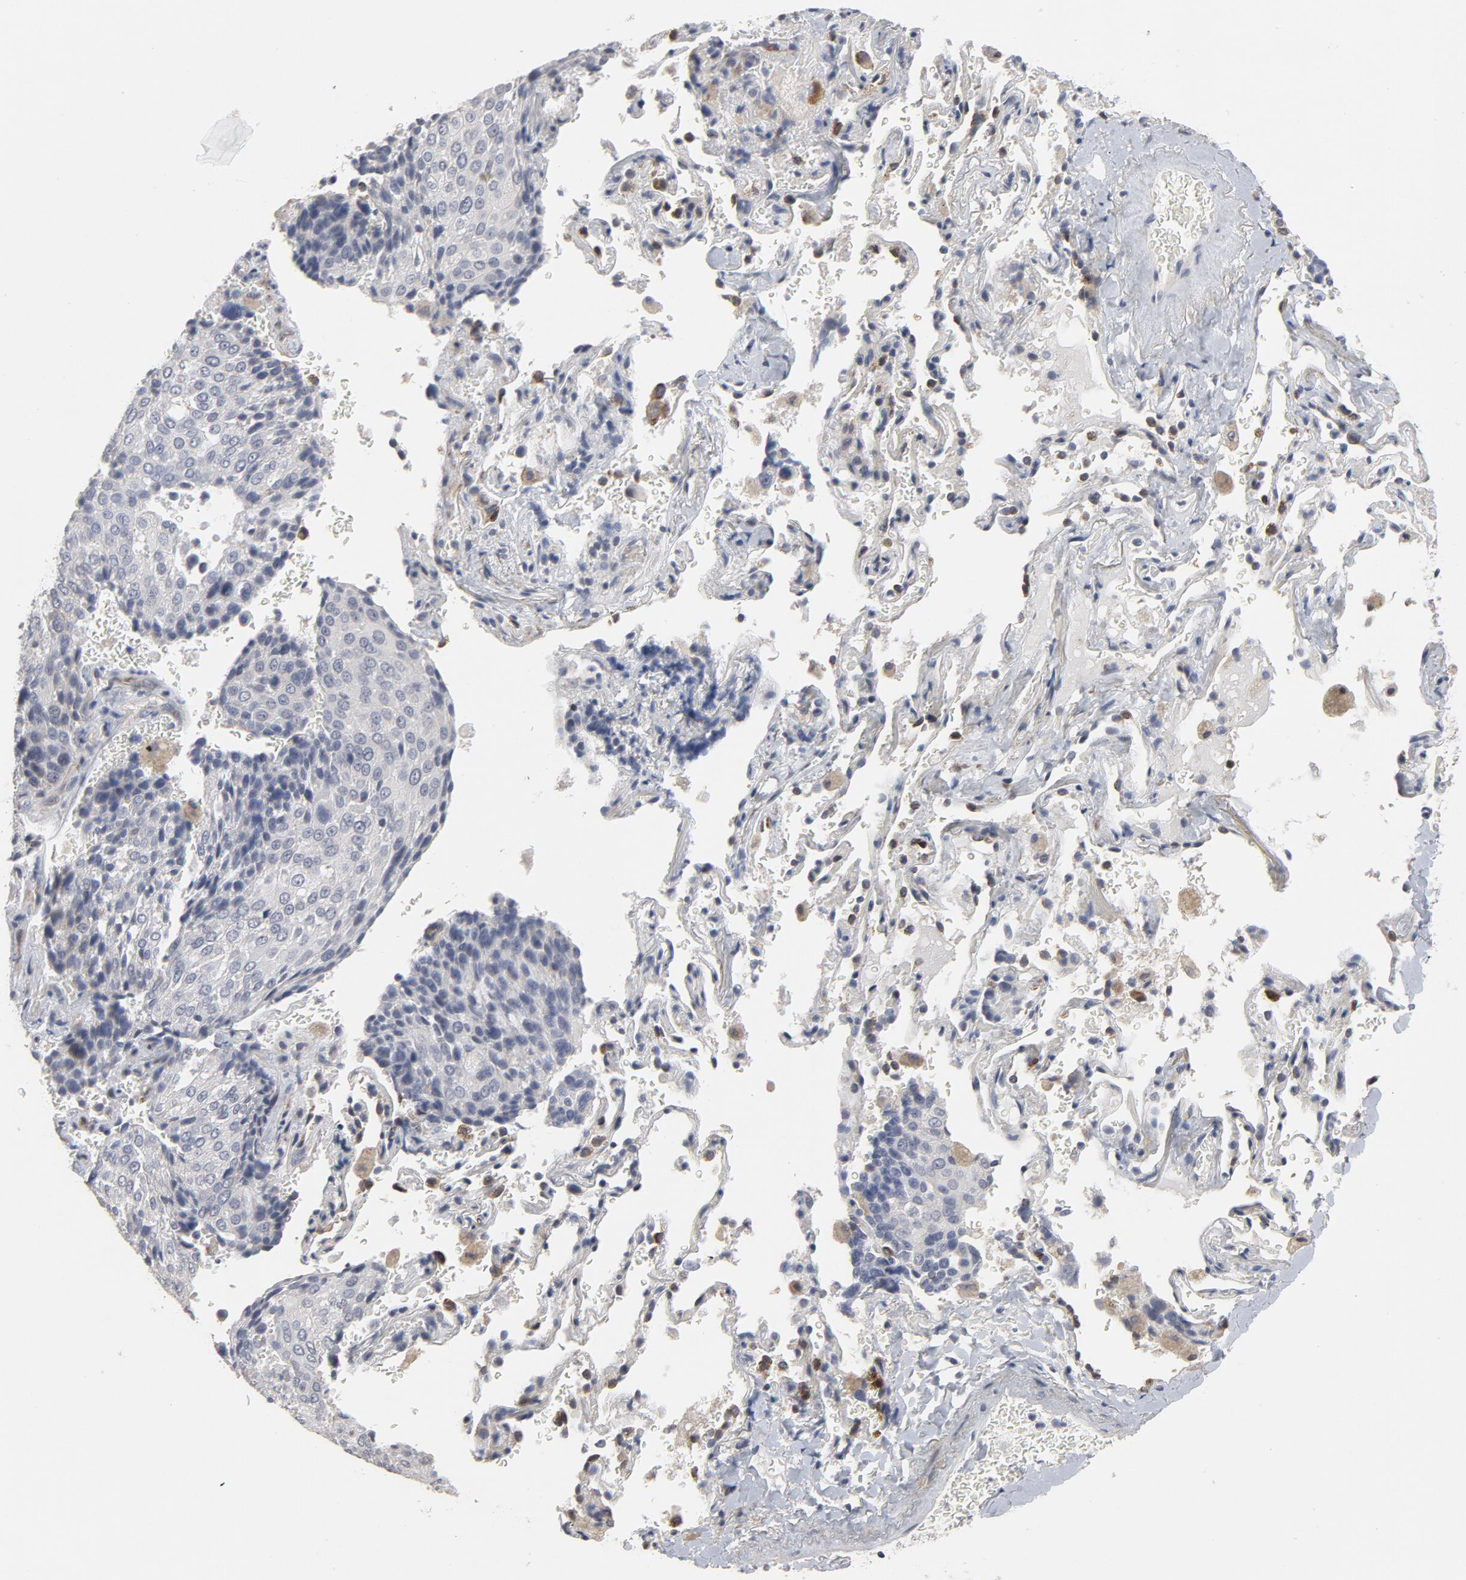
{"staining": {"intensity": "negative", "quantity": "none", "location": "none"}, "tissue": "lung cancer", "cell_type": "Tumor cells", "image_type": "cancer", "snomed": [{"axis": "morphology", "description": "Squamous cell carcinoma, NOS"}, {"axis": "topography", "description": "Lung"}], "caption": "Photomicrograph shows no protein staining in tumor cells of lung cancer (squamous cell carcinoma) tissue.", "gene": "PPP1R1B", "patient": {"sex": "male", "age": 54}}